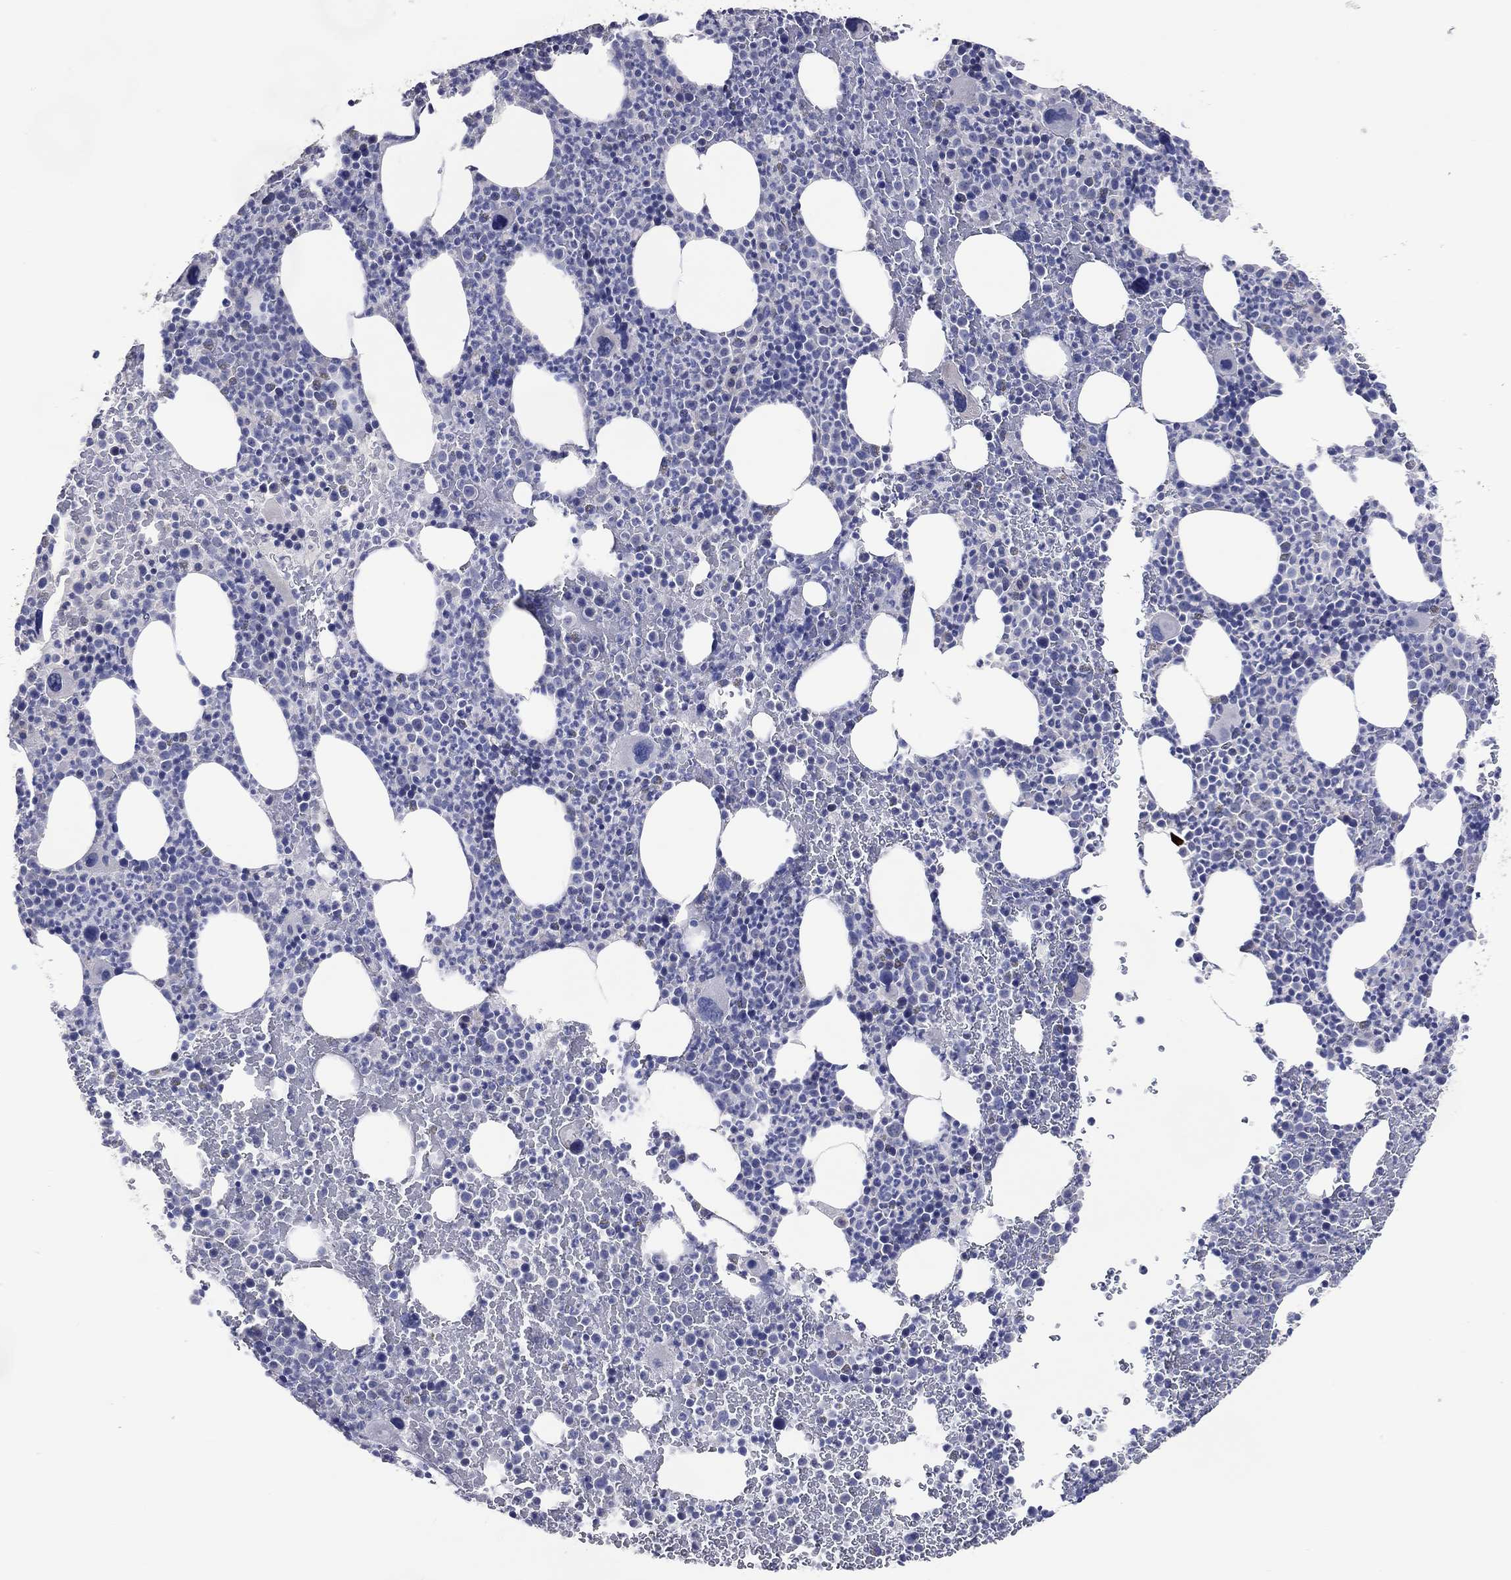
{"staining": {"intensity": "negative", "quantity": "none", "location": "none"}, "tissue": "bone marrow", "cell_type": "Hematopoietic cells", "image_type": "normal", "snomed": [{"axis": "morphology", "description": "Normal tissue, NOS"}, {"axis": "topography", "description": "Bone marrow"}], "caption": "Micrograph shows no protein staining in hematopoietic cells of benign bone marrow. (DAB (3,3'-diaminobenzidine) IHC with hematoxylin counter stain).", "gene": "DNAH6", "patient": {"sex": "male", "age": 83}}